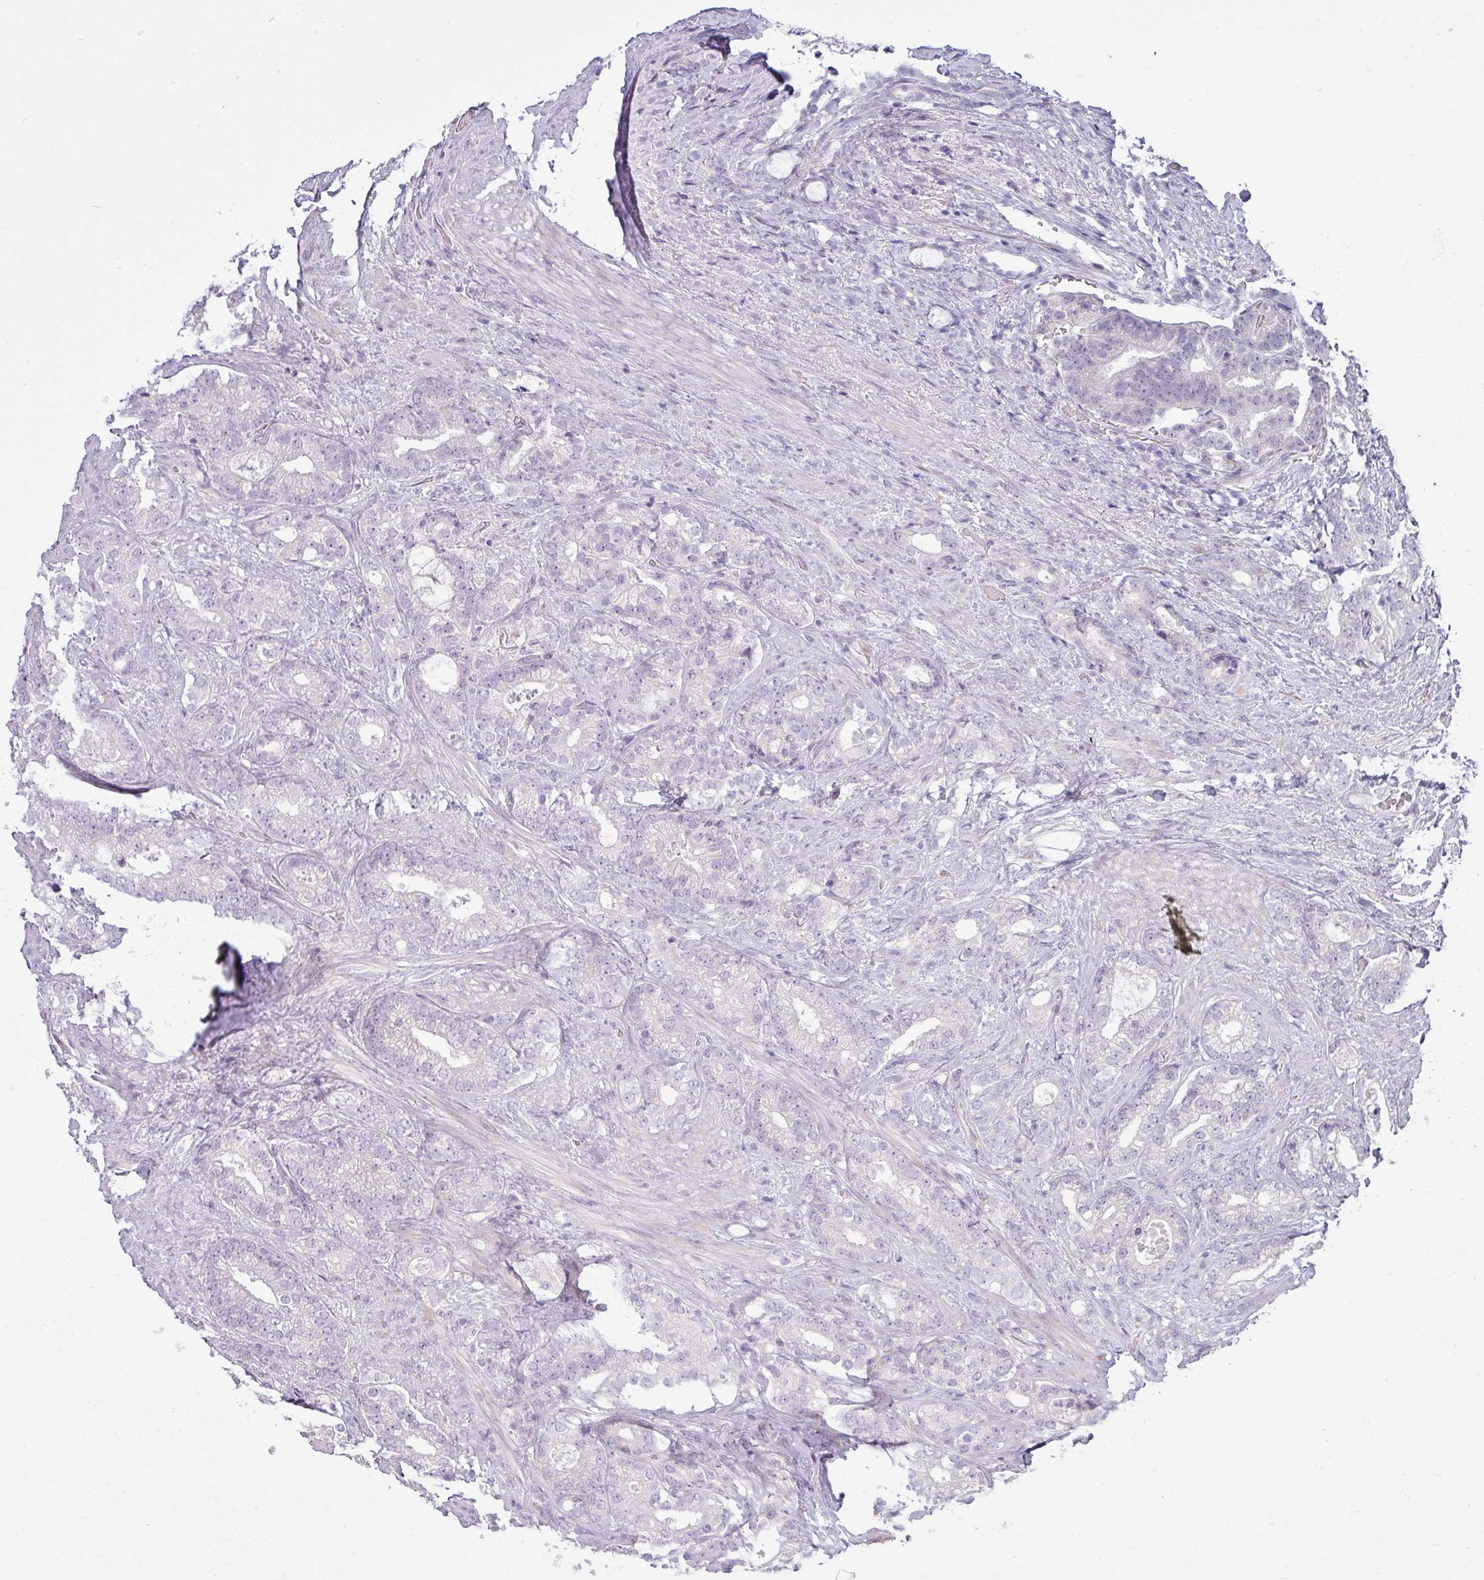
{"staining": {"intensity": "negative", "quantity": "none", "location": "none"}, "tissue": "prostate cancer", "cell_type": "Tumor cells", "image_type": "cancer", "snomed": [{"axis": "morphology", "description": "Adenocarcinoma, High grade"}, {"axis": "topography", "description": "Prostate and seminal vesicle, NOS"}], "caption": "The image demonstrates no significant expression in tumor cells of prostate high-grade adenocarcinoma.", "gene": "IRGC", "patient": {"sex": "male", "age": 67}}